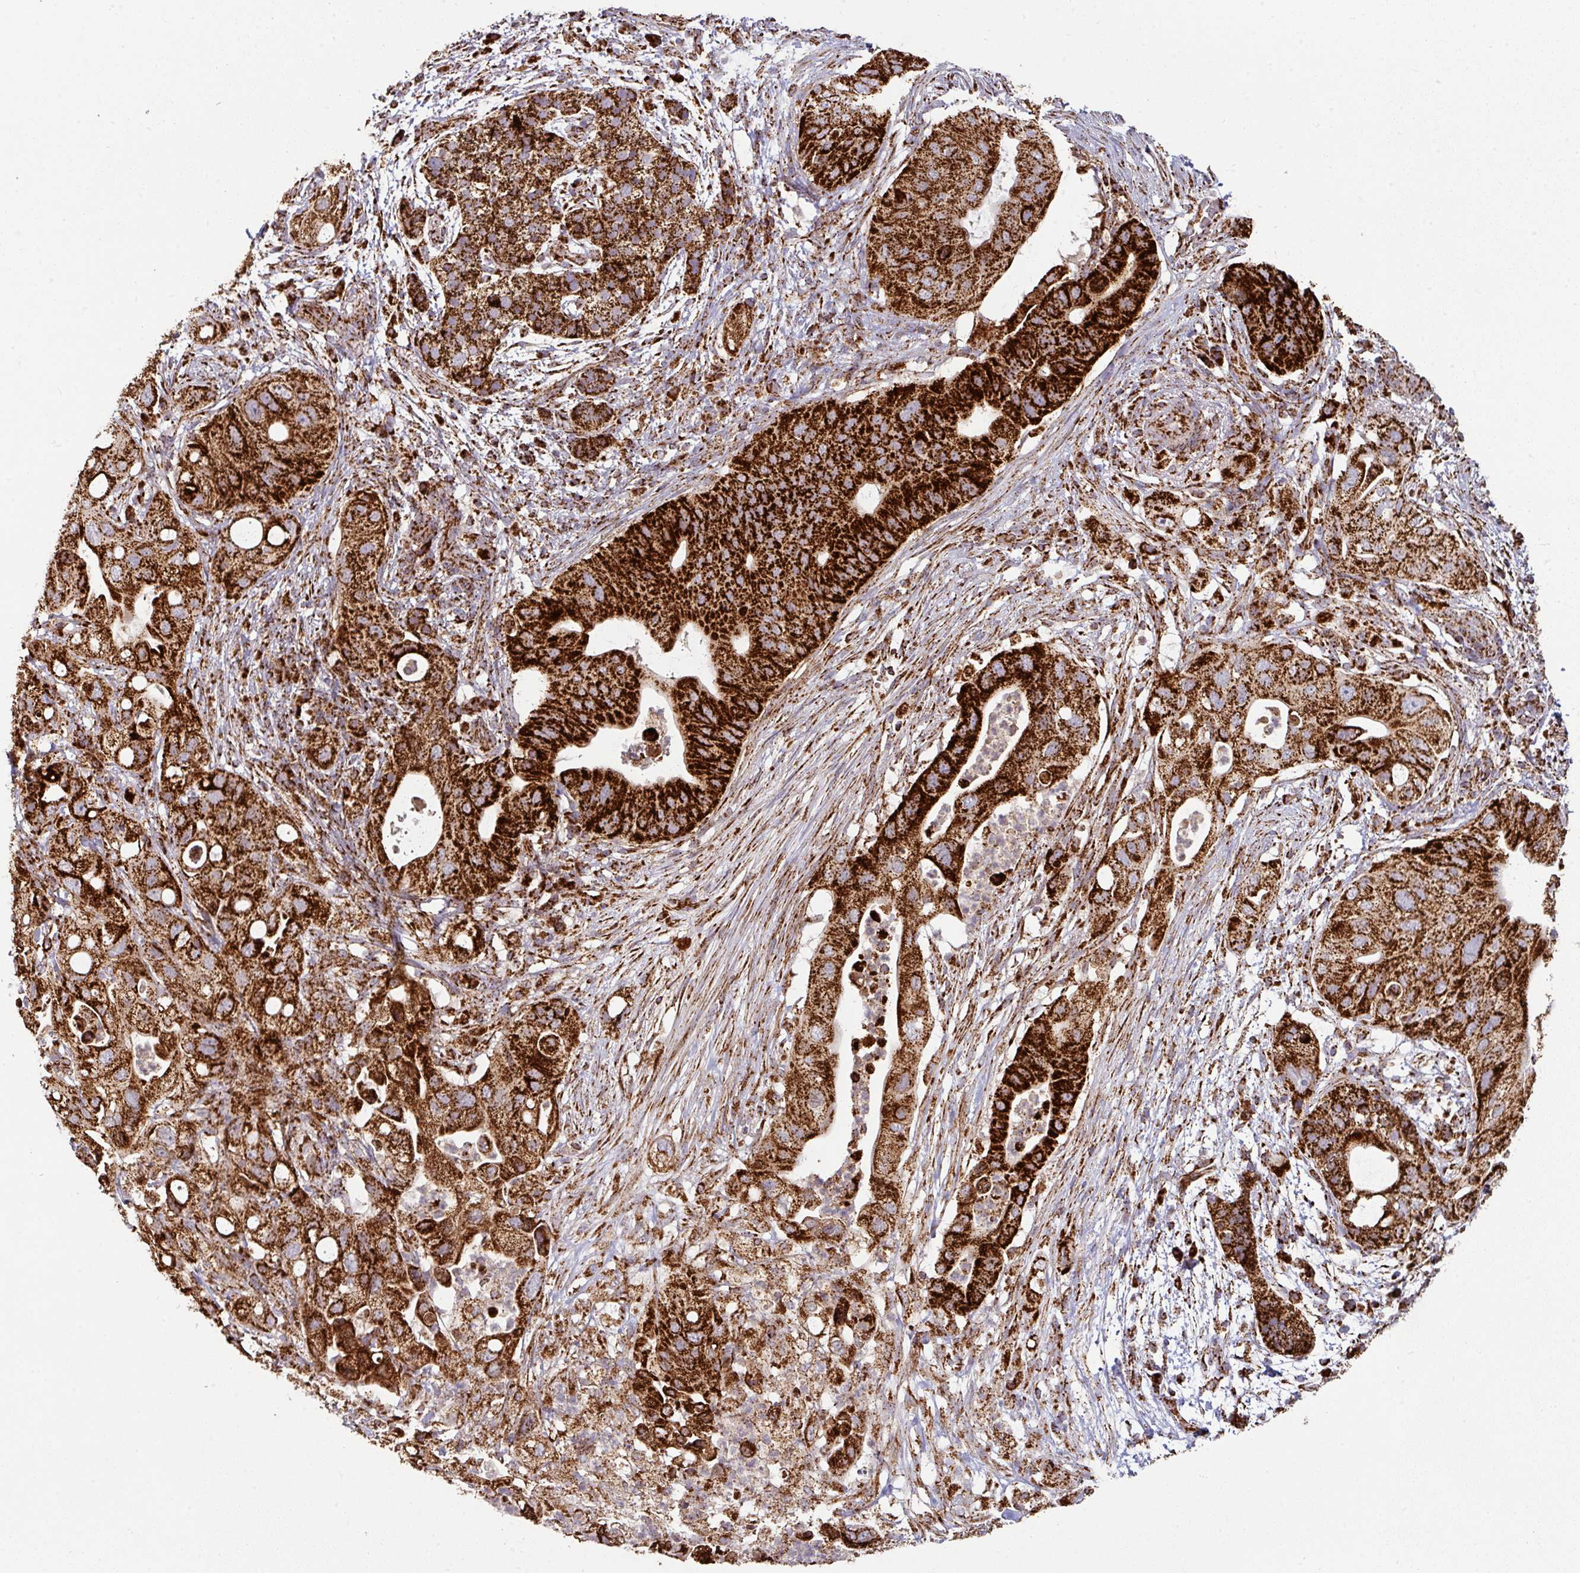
{"staining": {"intensity": "strong", "quantity": ">75%", "location": "cytoplasmic/membranous"}, "tissue": "pancreatic cancer", "cell_type": "Tumor cells", "image_type": "cancer", "snomed": [{"axis": "morphology", "description": "Adenocarcinoma, NOS"}, {"axis": "topography", "description": "Pancreas"}], "caption": "IHC (DAB (3,3'-diaminobenzidine)) staining of pancreatic cancer displays strong cytoplasmic/membranous protein staining in about >75% of tumor cells. (Brightfield microscopy of DAB IHC at high magnification).", "gene": "TRAP1", "patient": {"sex": "female", "age": 72}}